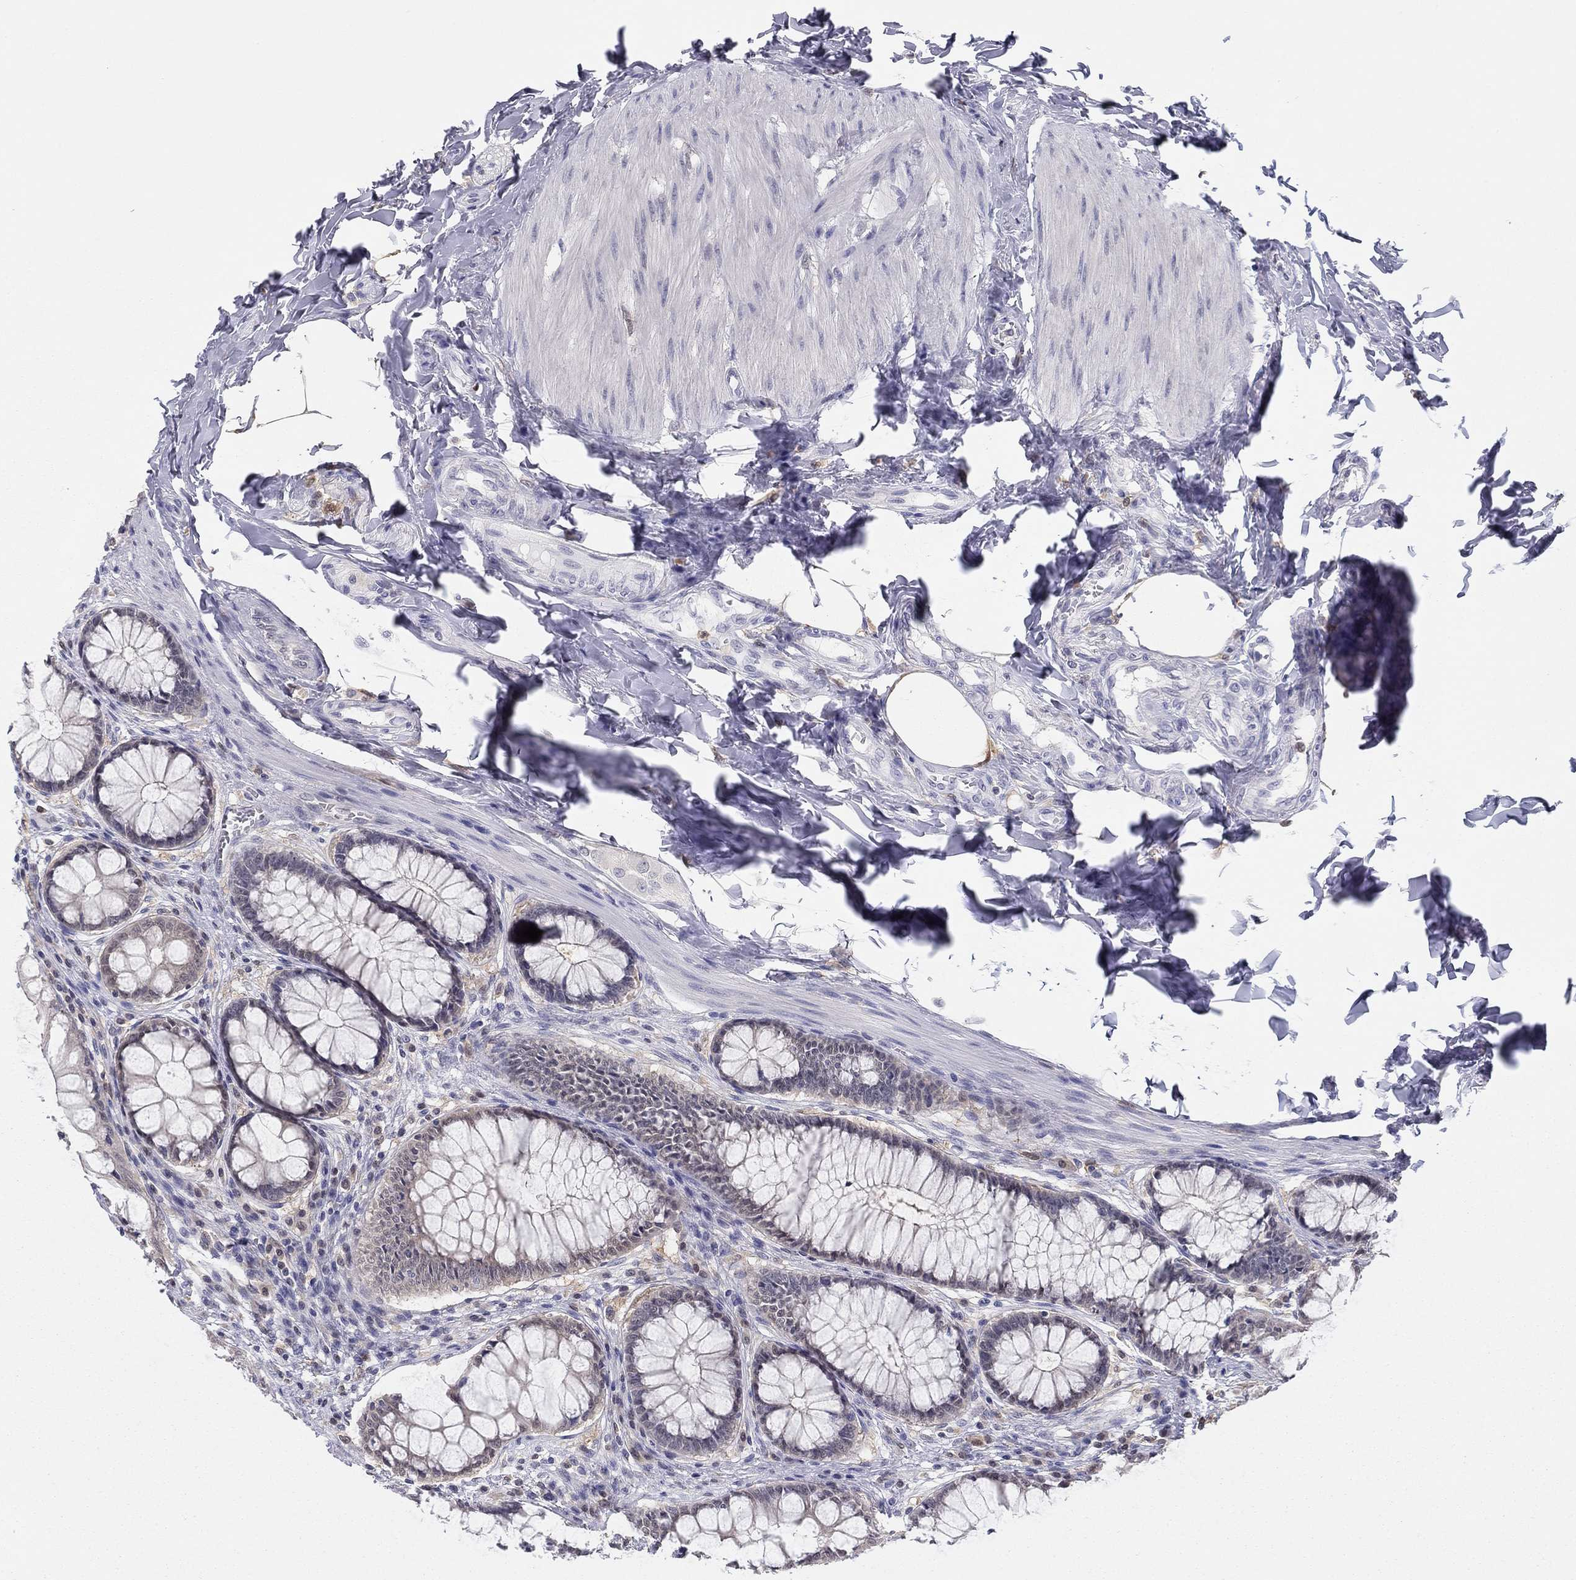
{"staining": {"intensity": "negative", "quantity": "none", "location": "none"}, "tissue": "colon", "cell_type": "Endothelial cells", "image_type": "normal", "snomed": [{"axis": "morphology", "description": "Normal tissue, NOS"}, {"axis": "topography", "description": "Colon"}], "caption": "There is no significant staining in endothelial cells of colon. (DAB (3,3'-diaminobenzidine) immunohistochemistry (IHC) visualized using brightfield microscopy, high magnification).", "gene": "PDXK", "patient": {"sex": "female", "age": 65}}